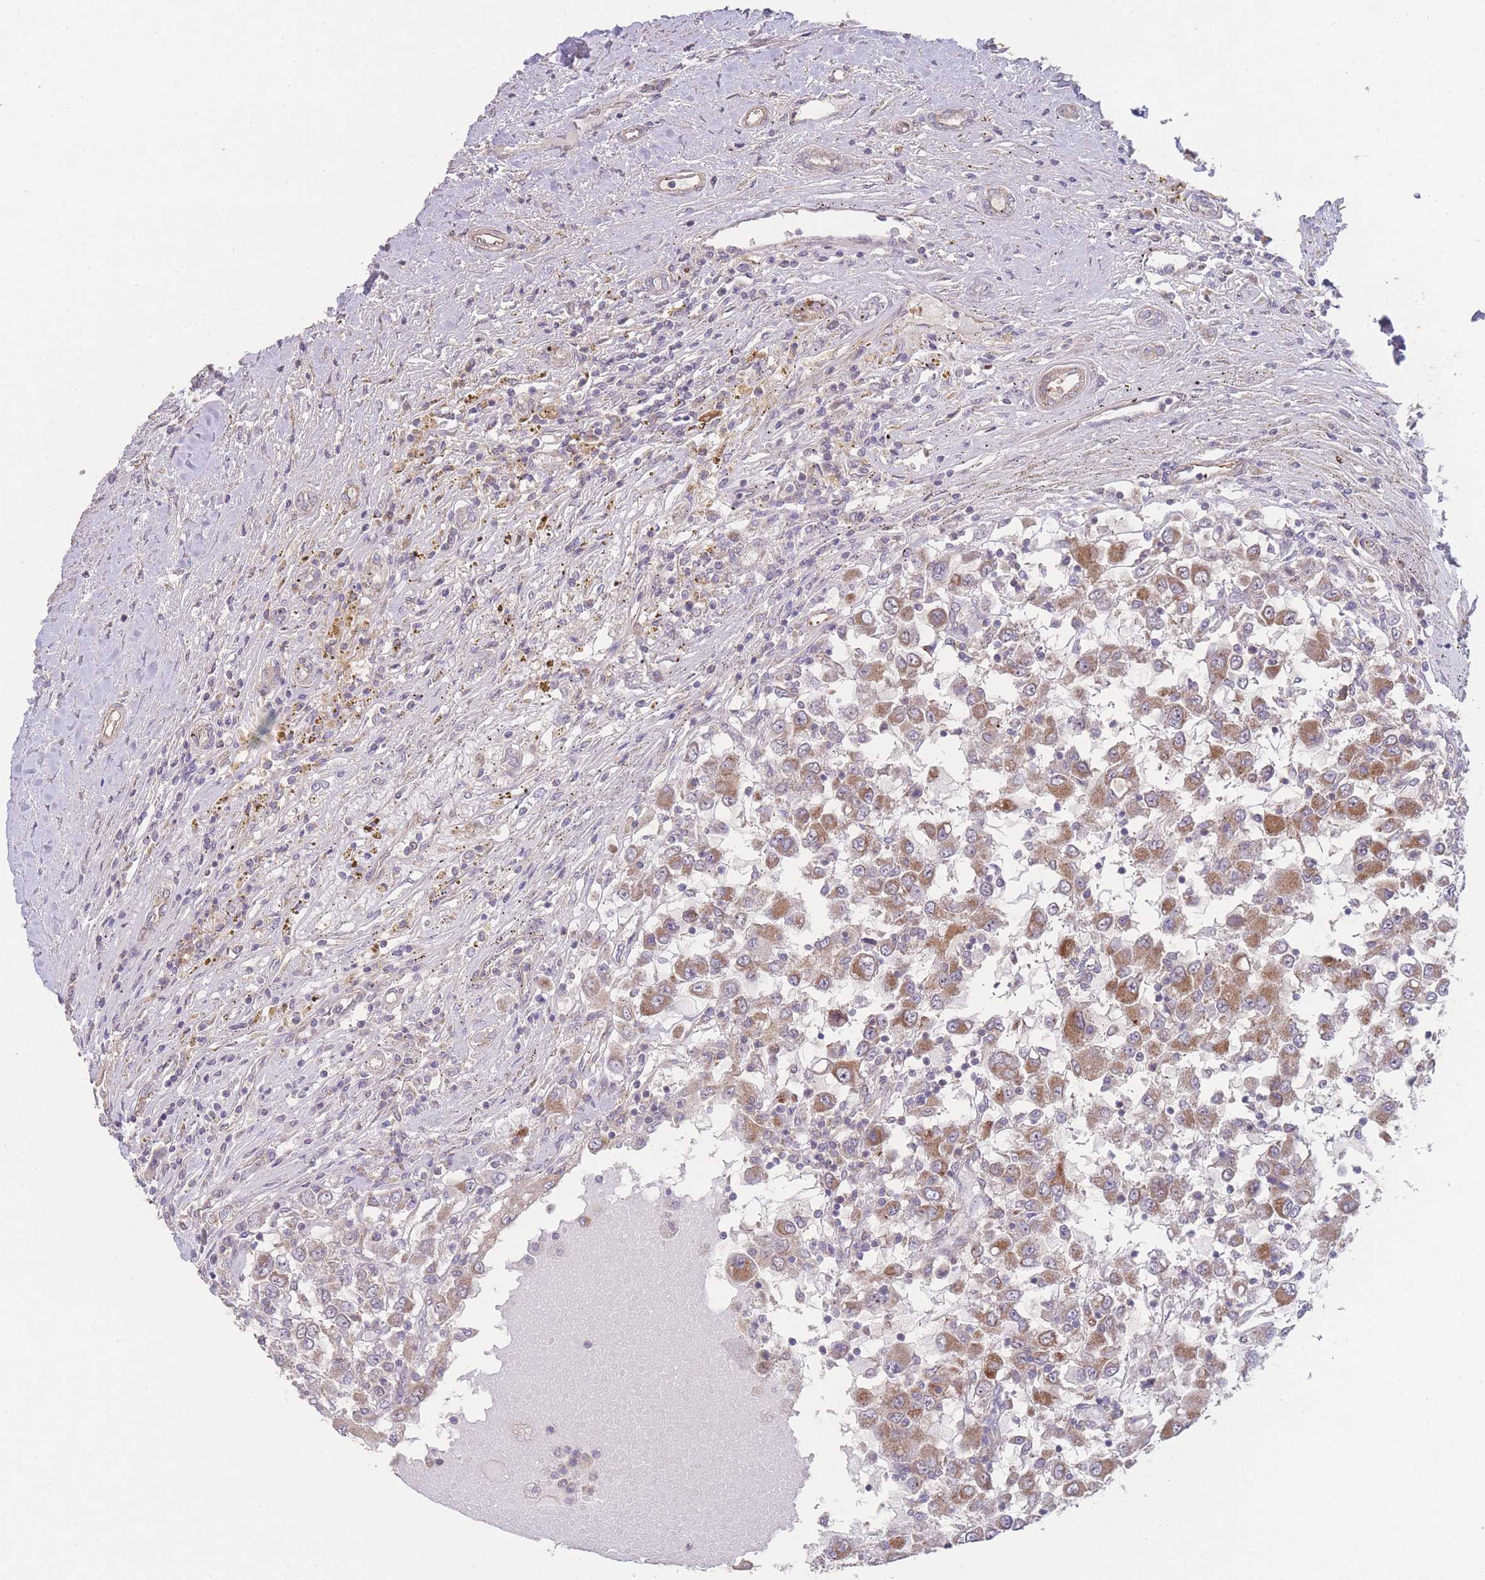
{"staining": {"intensity": "moderate", "quantity": ">75%", "location": "cytoplasmic/membranous"}, "tissue": "renal cancer", "cell_type": "Tumor cells", "image_type": "cancer", "snomed": [{"axis": "morphology", "description": "Adenocarcinoma, NOS"}, {"axis": "topography", "description": "Kidney"}], "caption": "Tumor cells reveal moderate cytoplasmic/membranous positivity in about >75% of cells in adenocarcinoma (renal).", "gene": "PXMP4", "patient": {"sex": "female", "age": 67}}